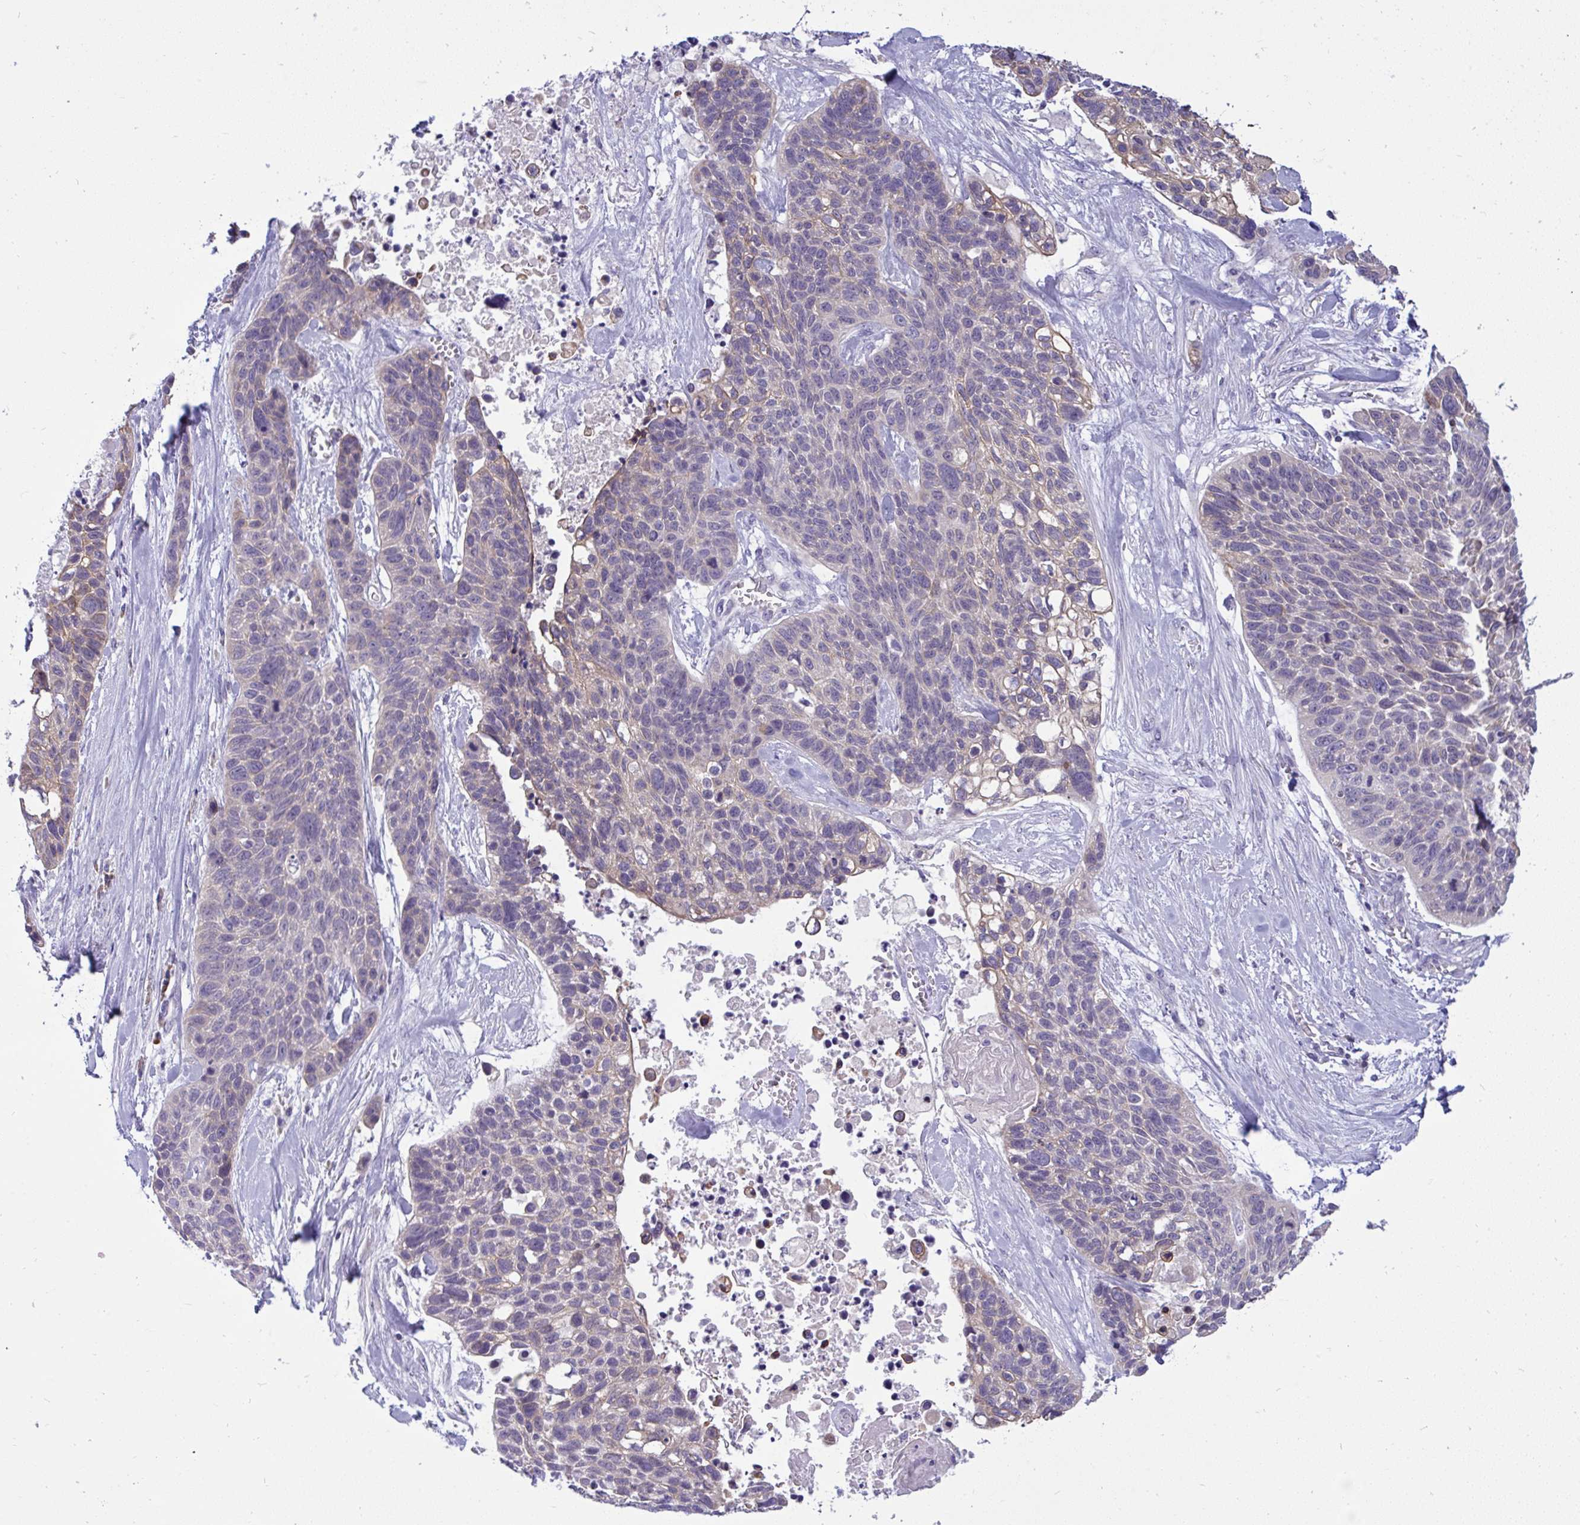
{"staining": {"intensity": "negative", "quantity": "none", "location": "none"}, "tissue": "lung cancer", "cell_type": "Tumor cells", "image_type": "cancer", "snomed": [{"axis": "morphology", "description": "Squamous cell carcinoma, NOS"}, {"axis": "topography", "description": "Lung"}], "caption": "High power microscopy micrograph of an immunohistochemistry micrograph of lung squamous cell carcinoma, revealing no significant staining in tumor cells.", "gene": "TMEM41A", "patient": {"sex": "male", "age": 62}}